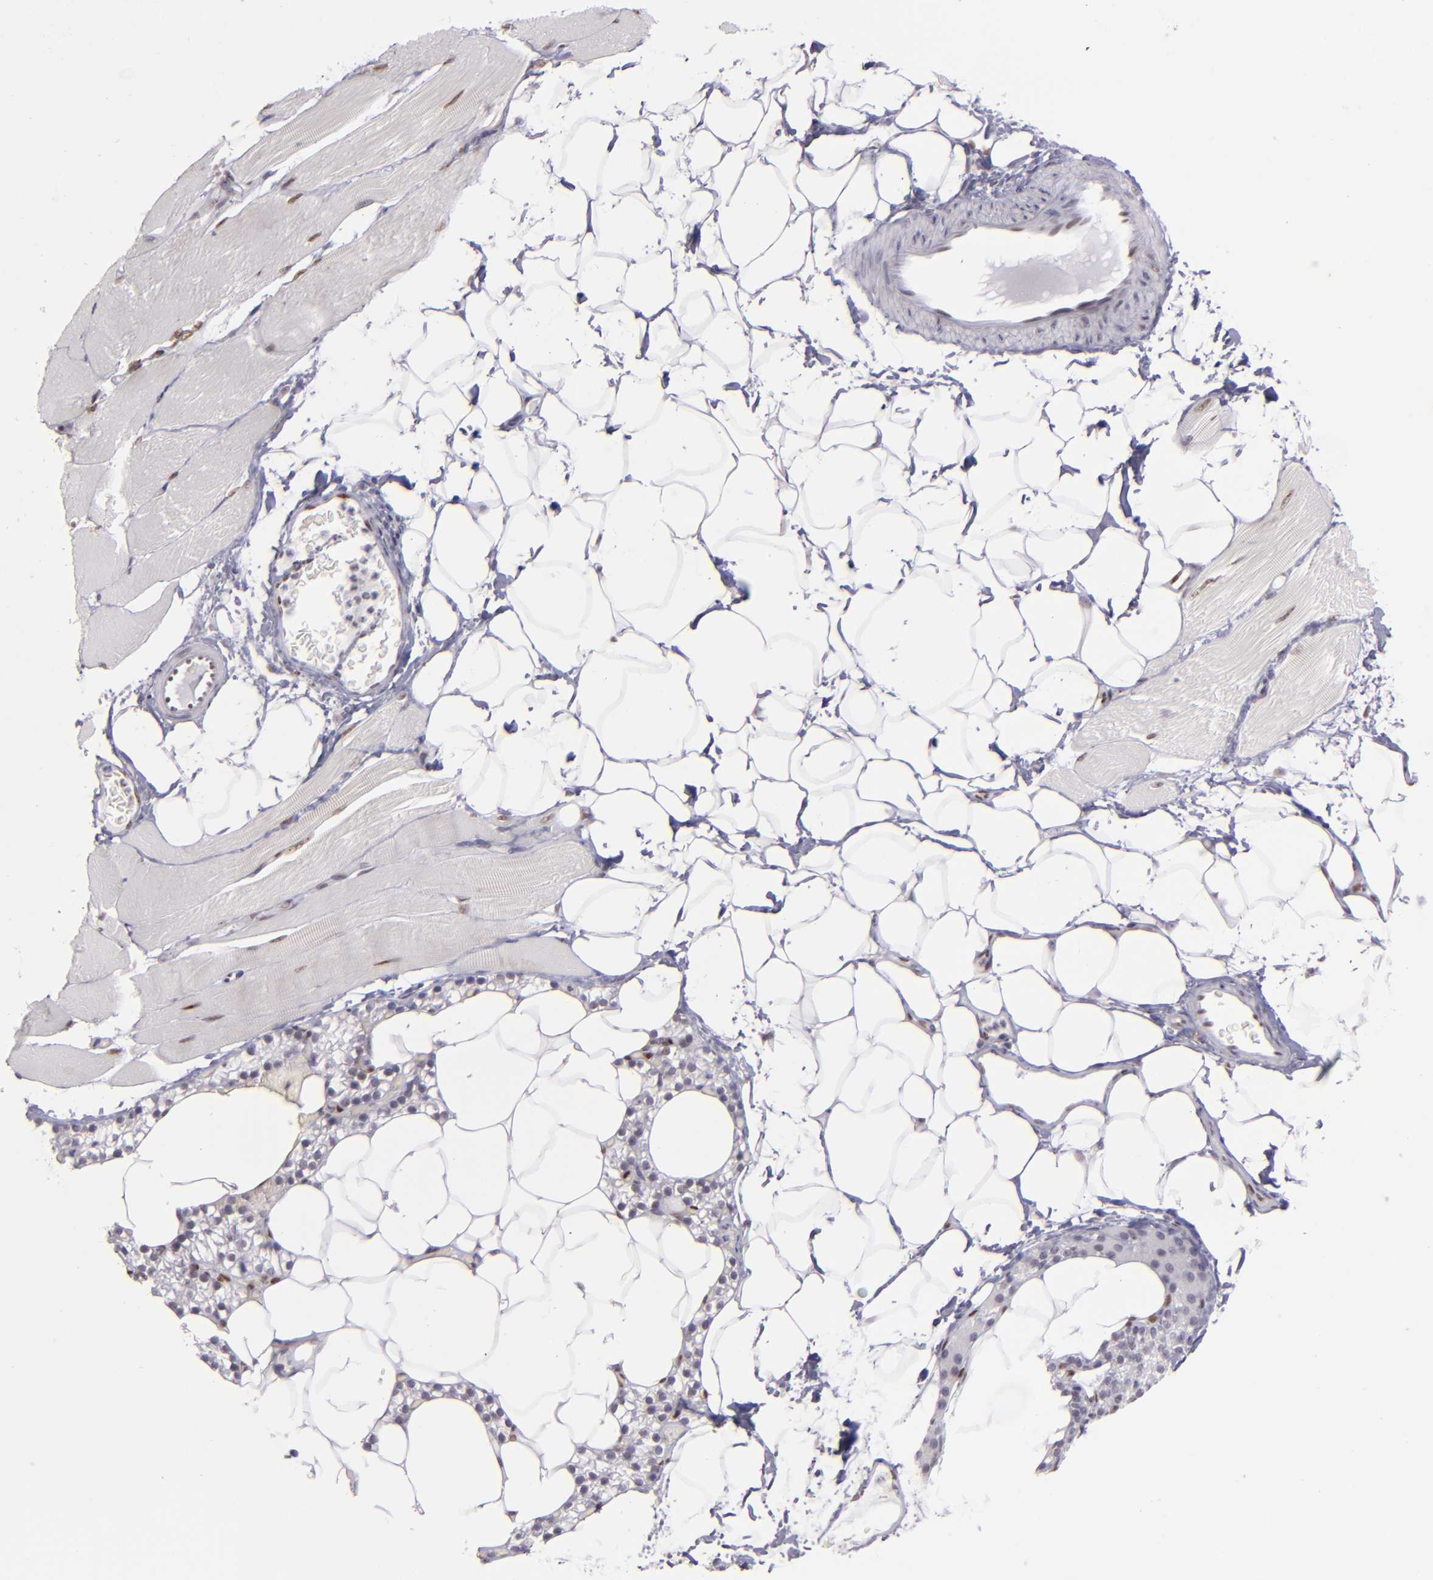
{"staining": {"intensity": "moderate", "quantity": "25%-75%", "location": "nuclear"}, "tissue": "skeletal muscle", "cell_type": "Myocytes", "image_type": "normal", "snomed": [{"axis": "morphology", "description": "Normal tissue, NOS"}, {"axis": "topography", "description": "Skeletal muscle"}, {"axis": "topography", "description": "Parathyroid gland"}], "caption": "Moderate nuclear expression for a protein is present in approximately 25%-75% of myocytes of unremarkable skeletal muscle using immunohistochemistry.", "gene": "TOP3A", "patient": {"sex": "female", "age": 37}}